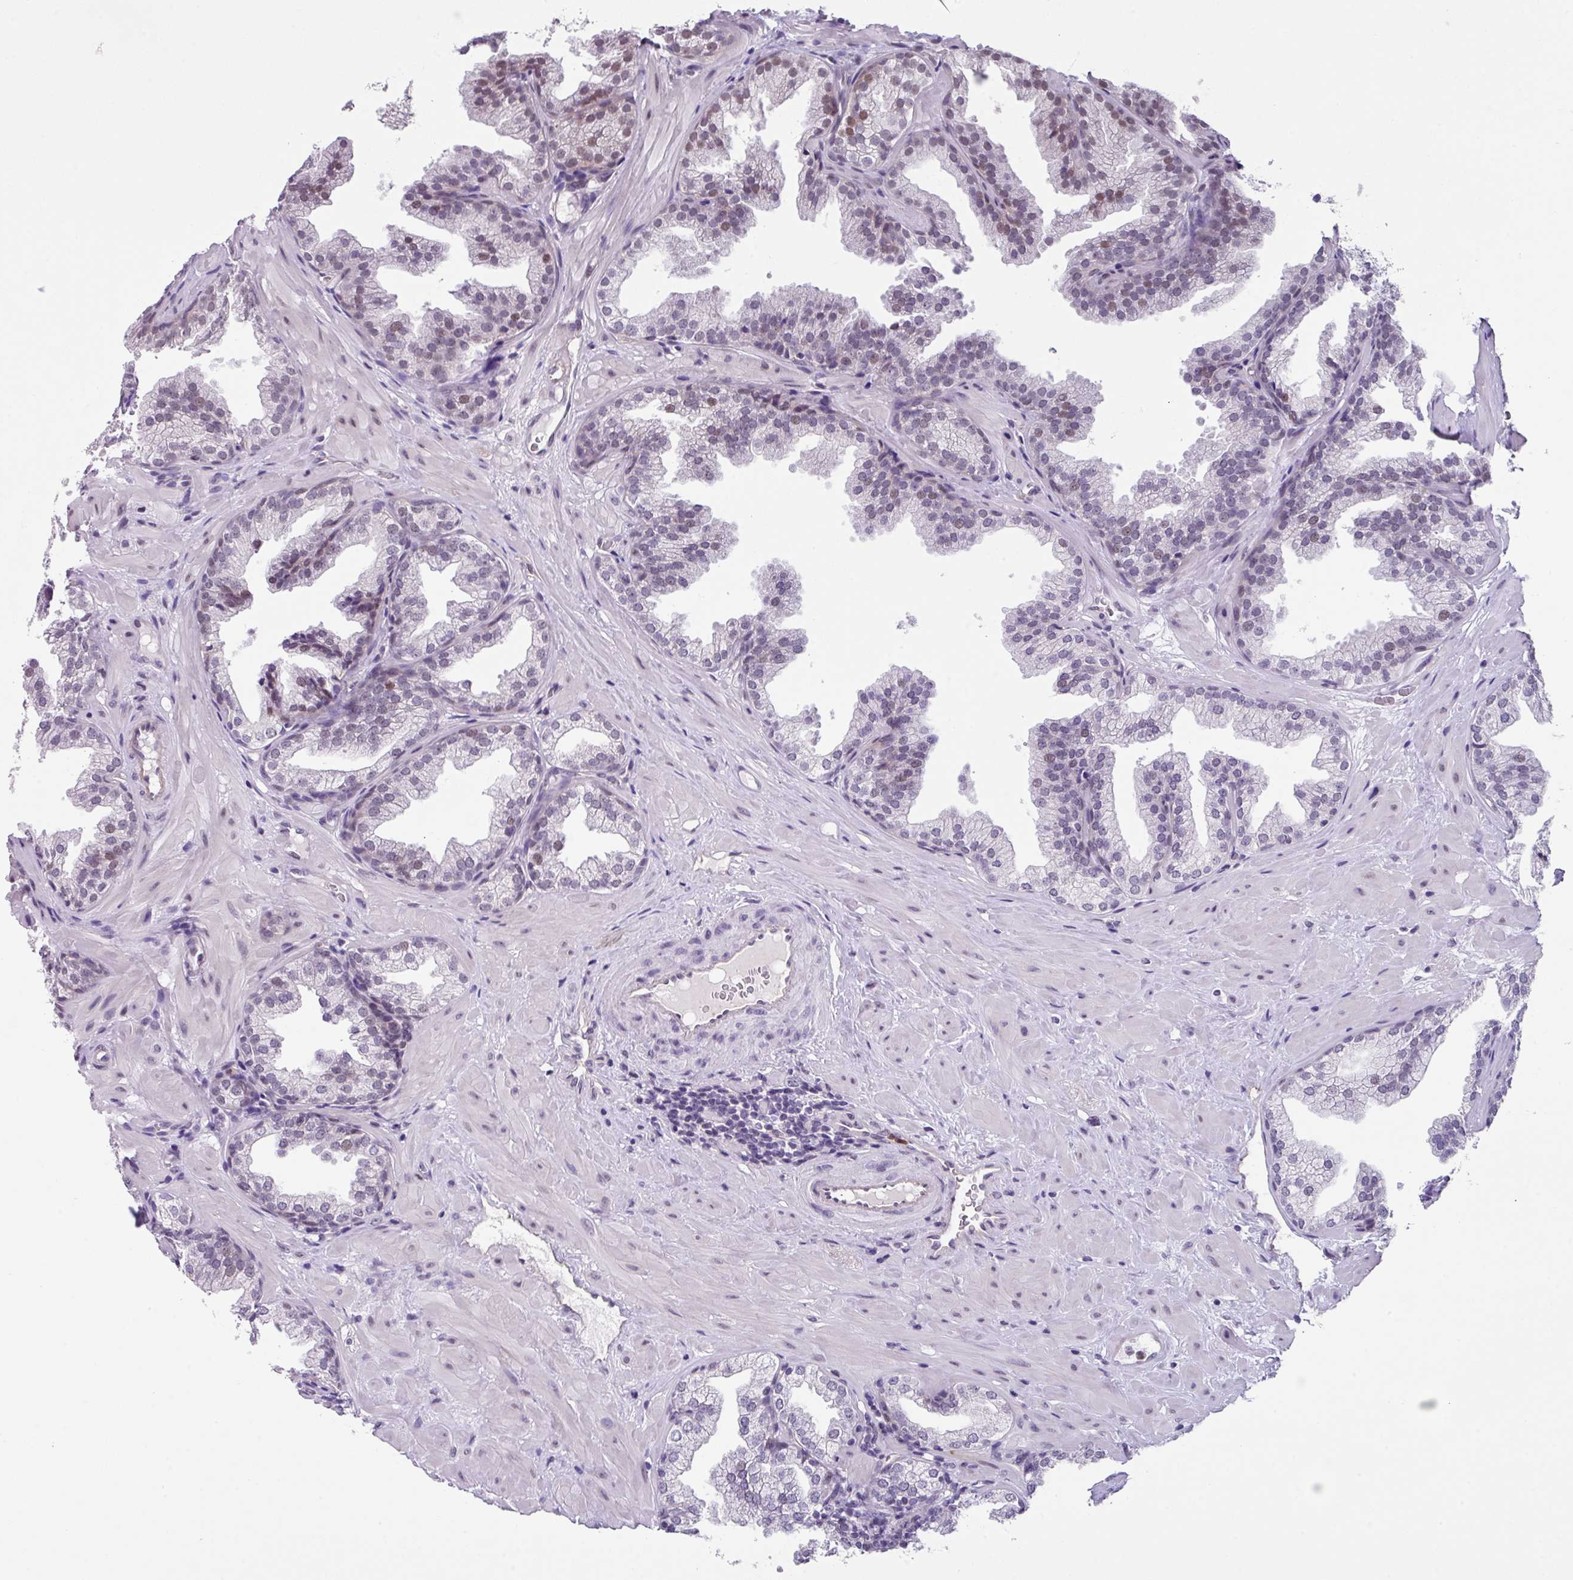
{"staining": {"intensity": "weak", "quantity": "<25%", "location": "nuclear"}, "tissue": "prostate", "cell_type": "Glandular cells", "image_type": "normal", "snomed": [{"axis": "morphology", "description": "Normal tissue, NOS"}, {"axis": "topography", "description": "Prostate"}], "caption": "IHC photomicrograph of unremarkable human prostate stained for a protein (brown), which demonstrates no positivity in glandular cells. (DAB (3,3'-diaminobenzidine) IHC visualized using brightfield microscopy, high magnification).", "gene": "ZFP3", "patient": {"sex": "male", "age": 37}}